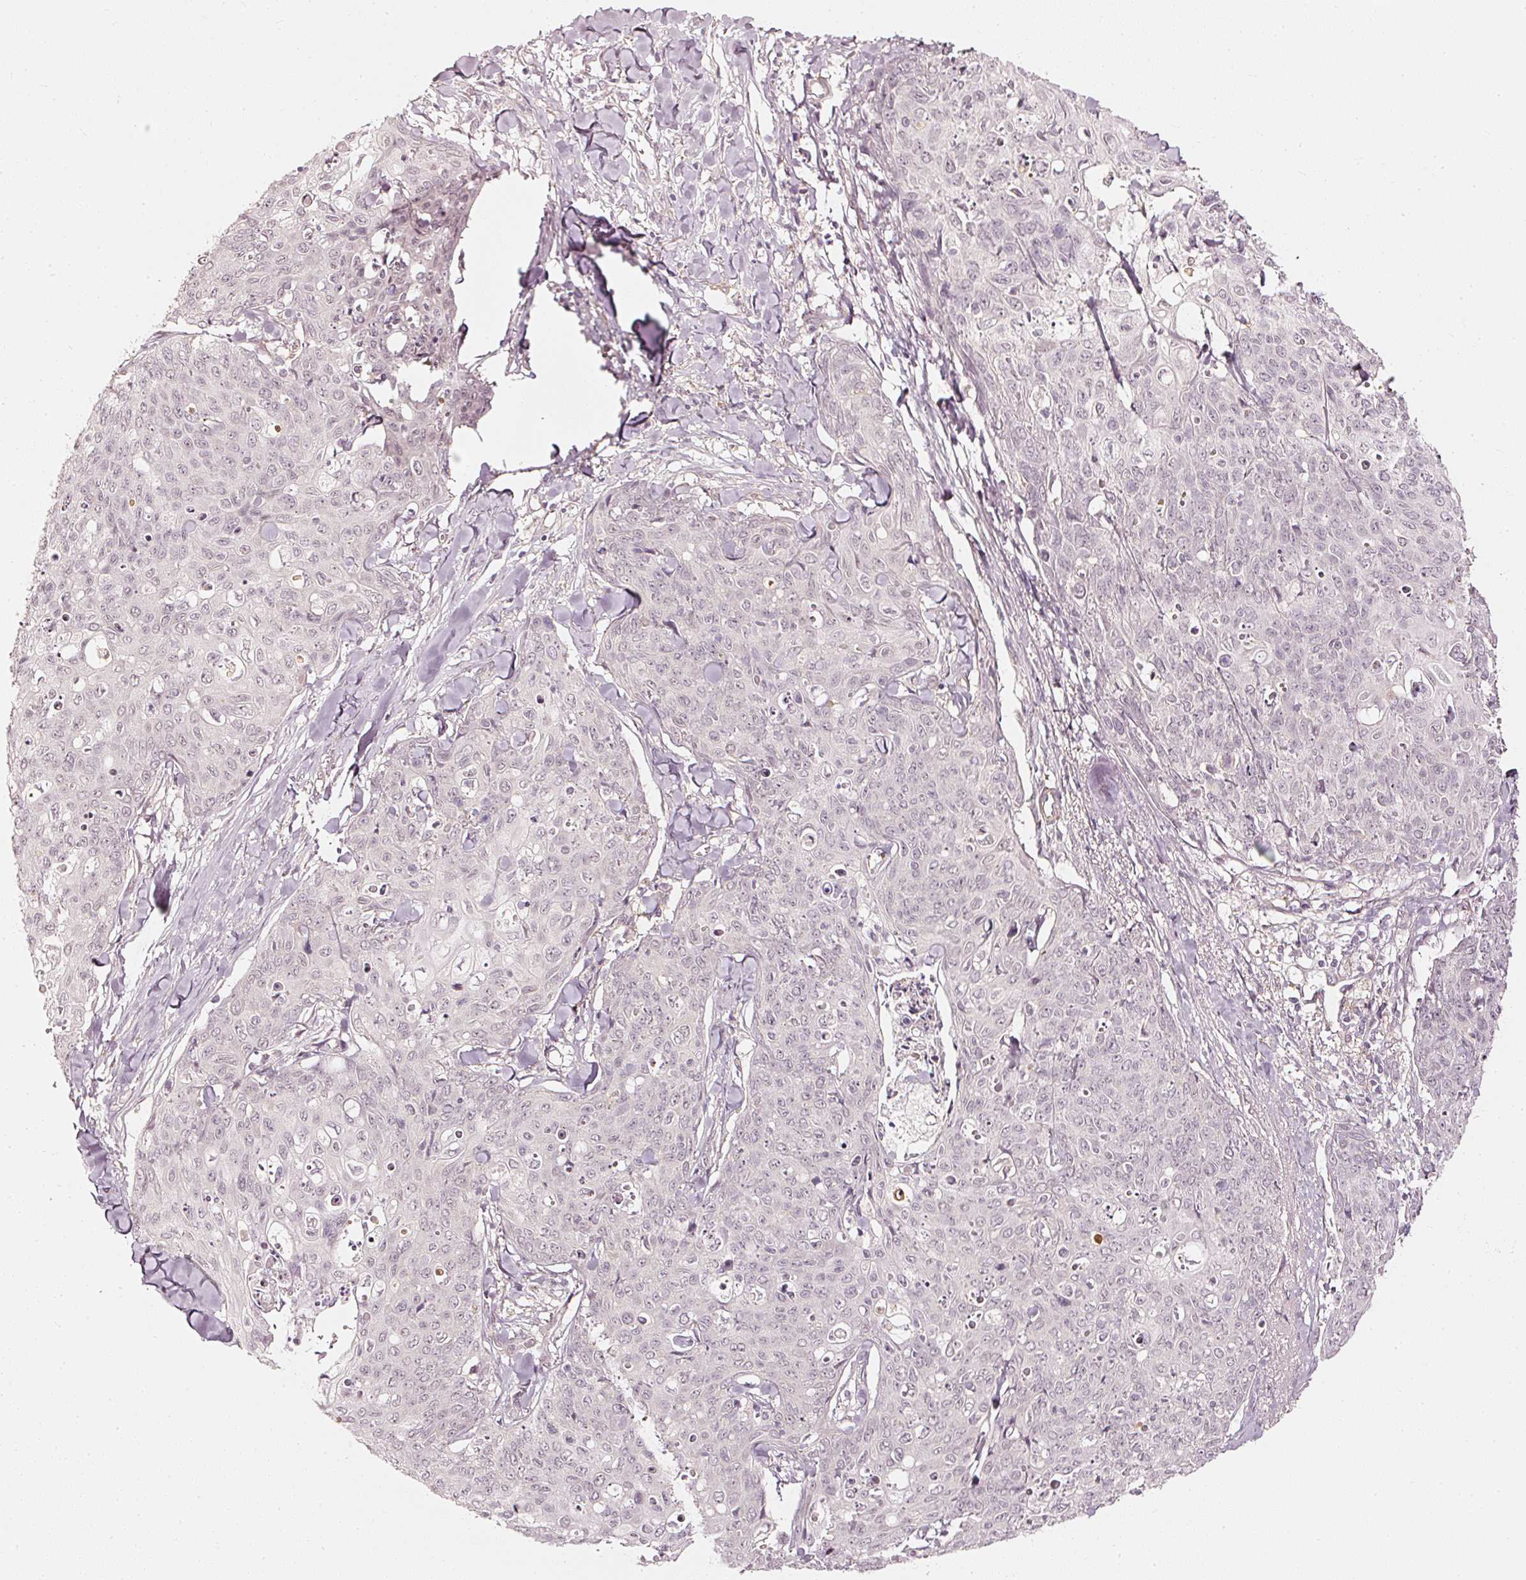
{"staining": {"intensity": "negative", "quantity": "none", "location": "none"}, "tissue": "skin cancer", "cell_type": "Tumor cells", "image_type": "cancer", "snomed": [{"axis": "morphology", "description": "Squamous cell carcinoma, NOS"}, {"axis": "topography", "description": "Skin"}, {"axis": "topography", "description": "Vulva"}], "caption": "The histopathology image displays no significant expression in tumor cells of skin cancer.", "gene": "DRD2", "patient": {"sex": "female", "age": 85}}